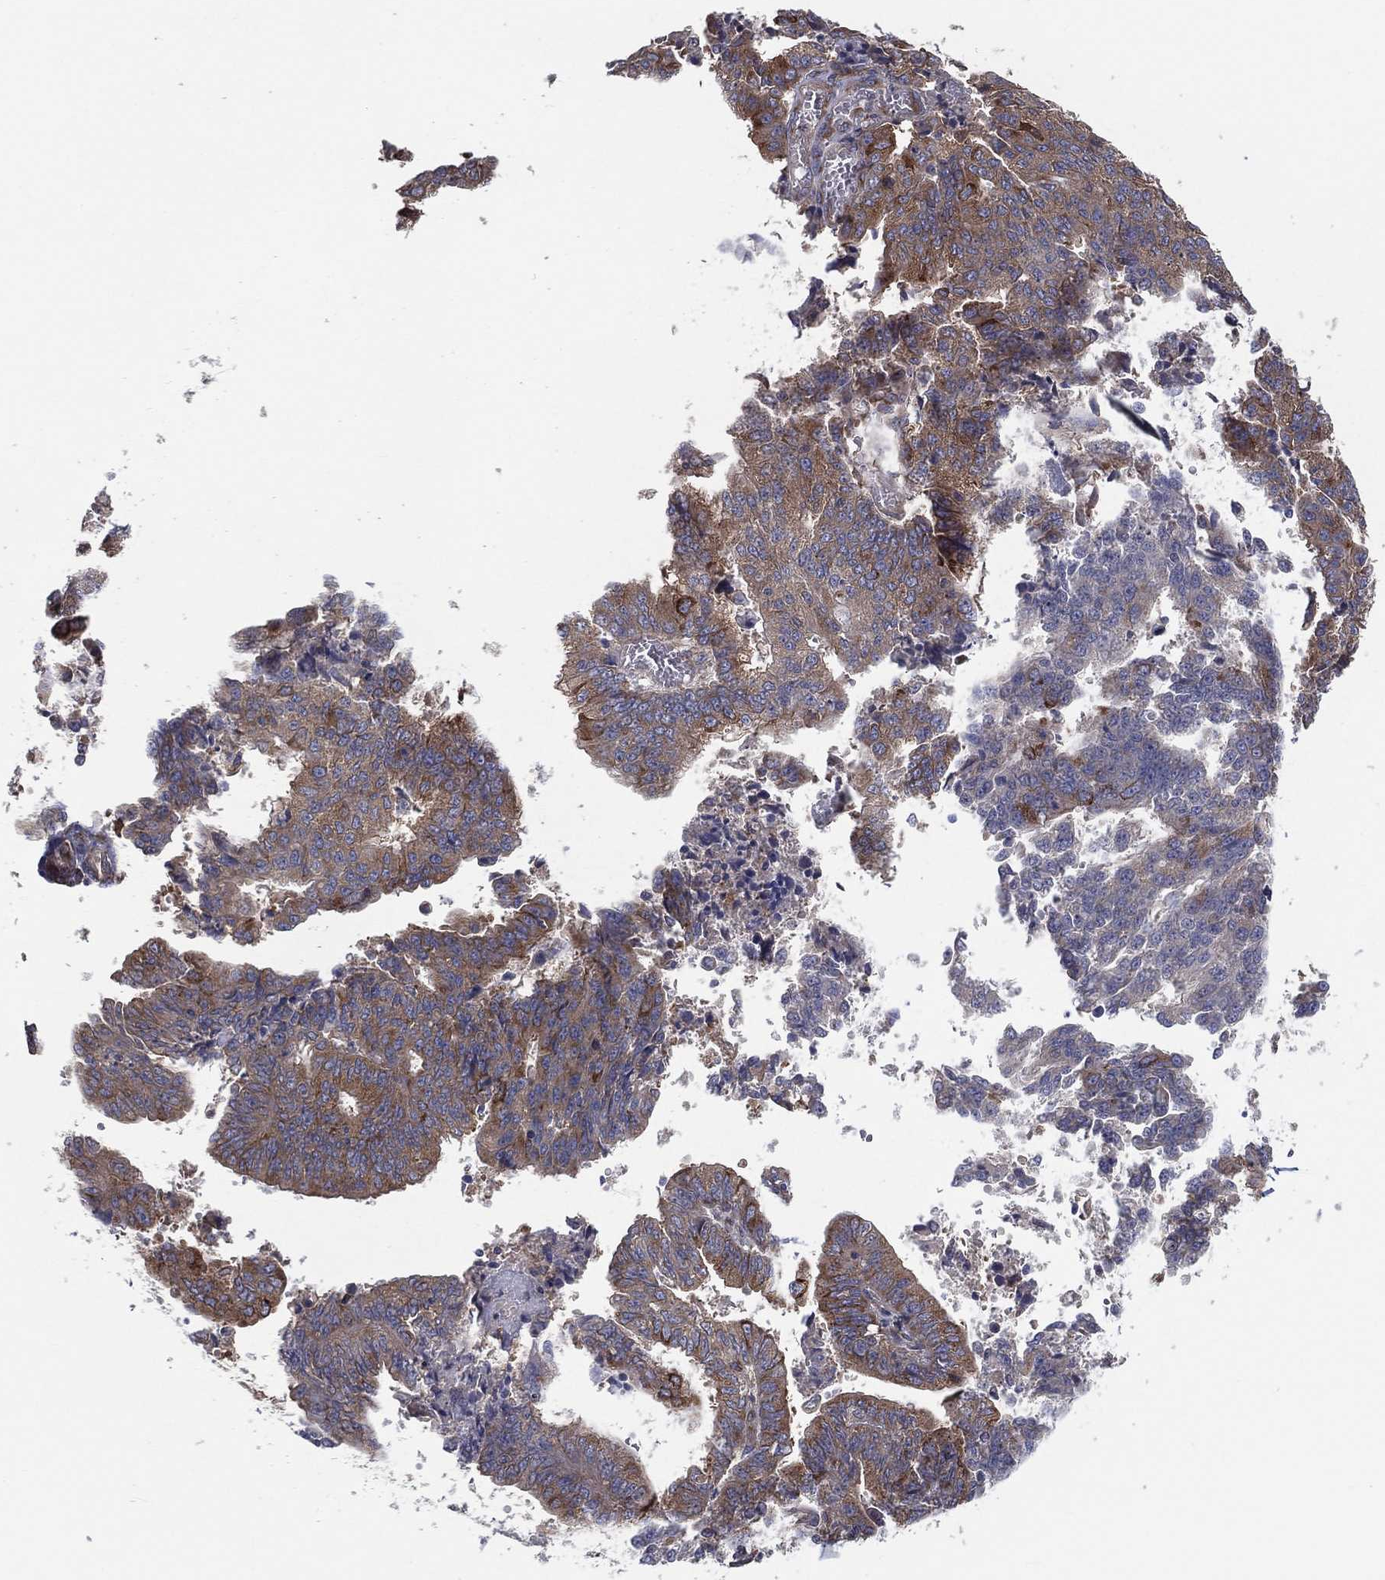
{"staining": {"intensity": "moderate", "quantity": "25%-75%", "location": "cytoplasmic/membranous"}, "tissue": "endometrial cancer", "cell_type": "Tumor cells", "image_type": "cancer", "snomed": [{"axis": "morphology", "description": "Adenocarcinoma, NOS"}, {"axis": "topography", "description": "Endometrium"}], "caption": "Endometrial cancer stained for a protein (brown) displays moderate cytoplasmic/membranous positive staining in approximately 25%-75% of tumor cells.", "gene": "EIF2B5", "patient": {"sex": "female", "age": 82}}